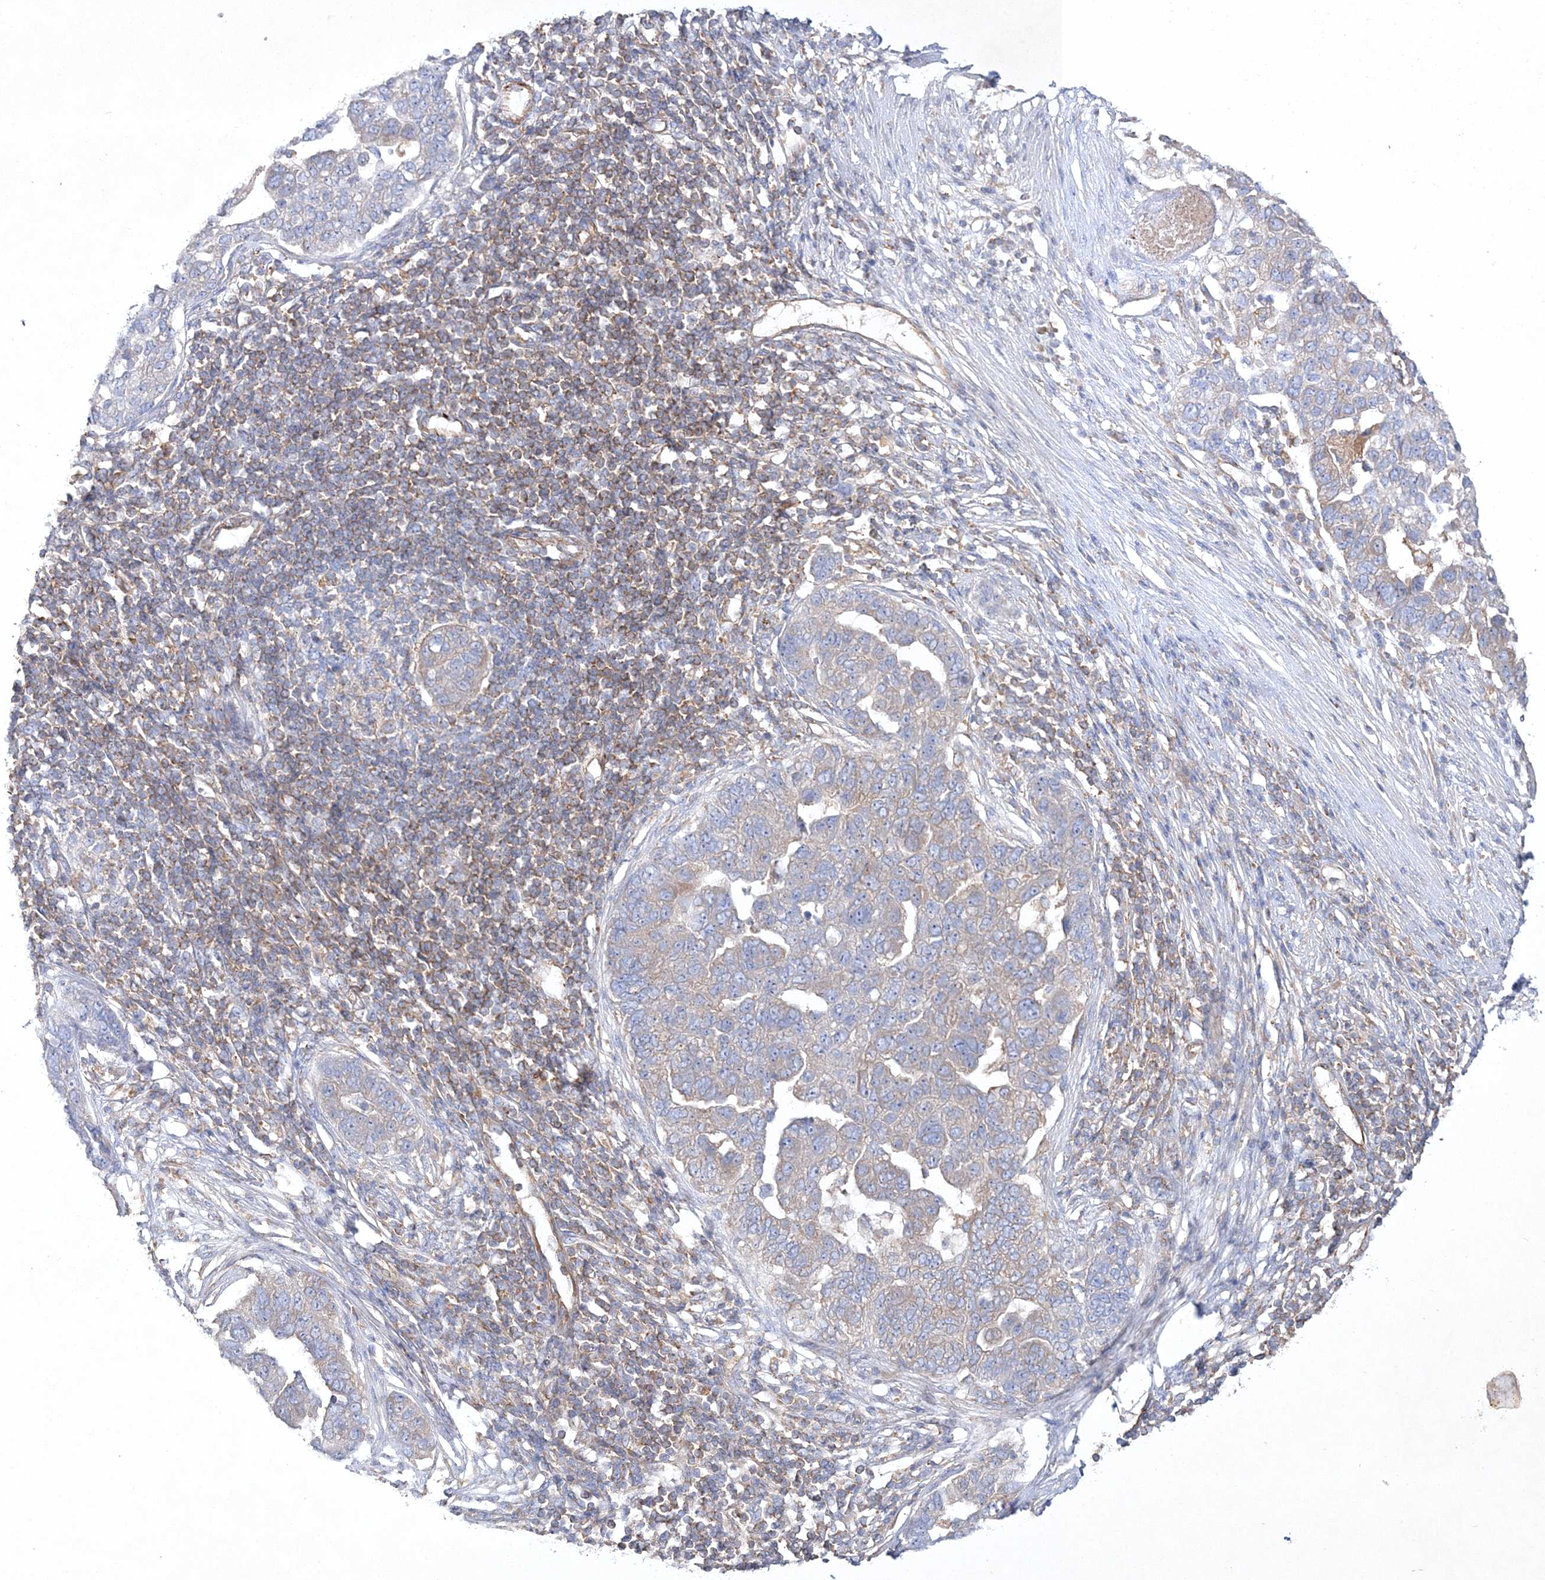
{"staining": {"intensity": "weak", "quantity": "25%-75%", "location": "cytoplasmic/membranous"}, "tissue": "pancreatic cancer", "cell_type": "Tumor cells", "image_type": "cancer", "snomed": [{"axis": "morphology", "description": "Adenocarcinoma, NOS"}, {"axis": "topography", "description": "Pancreas"}], "caption": "A micrograph of human adenocarcinoma (pancreatic) stained for a protein demonstrates weak cytoplasmic/membranous brown staining in tumor cells.", "gene": "WDR37", "patient": {"sex": "female", "age": 61}}